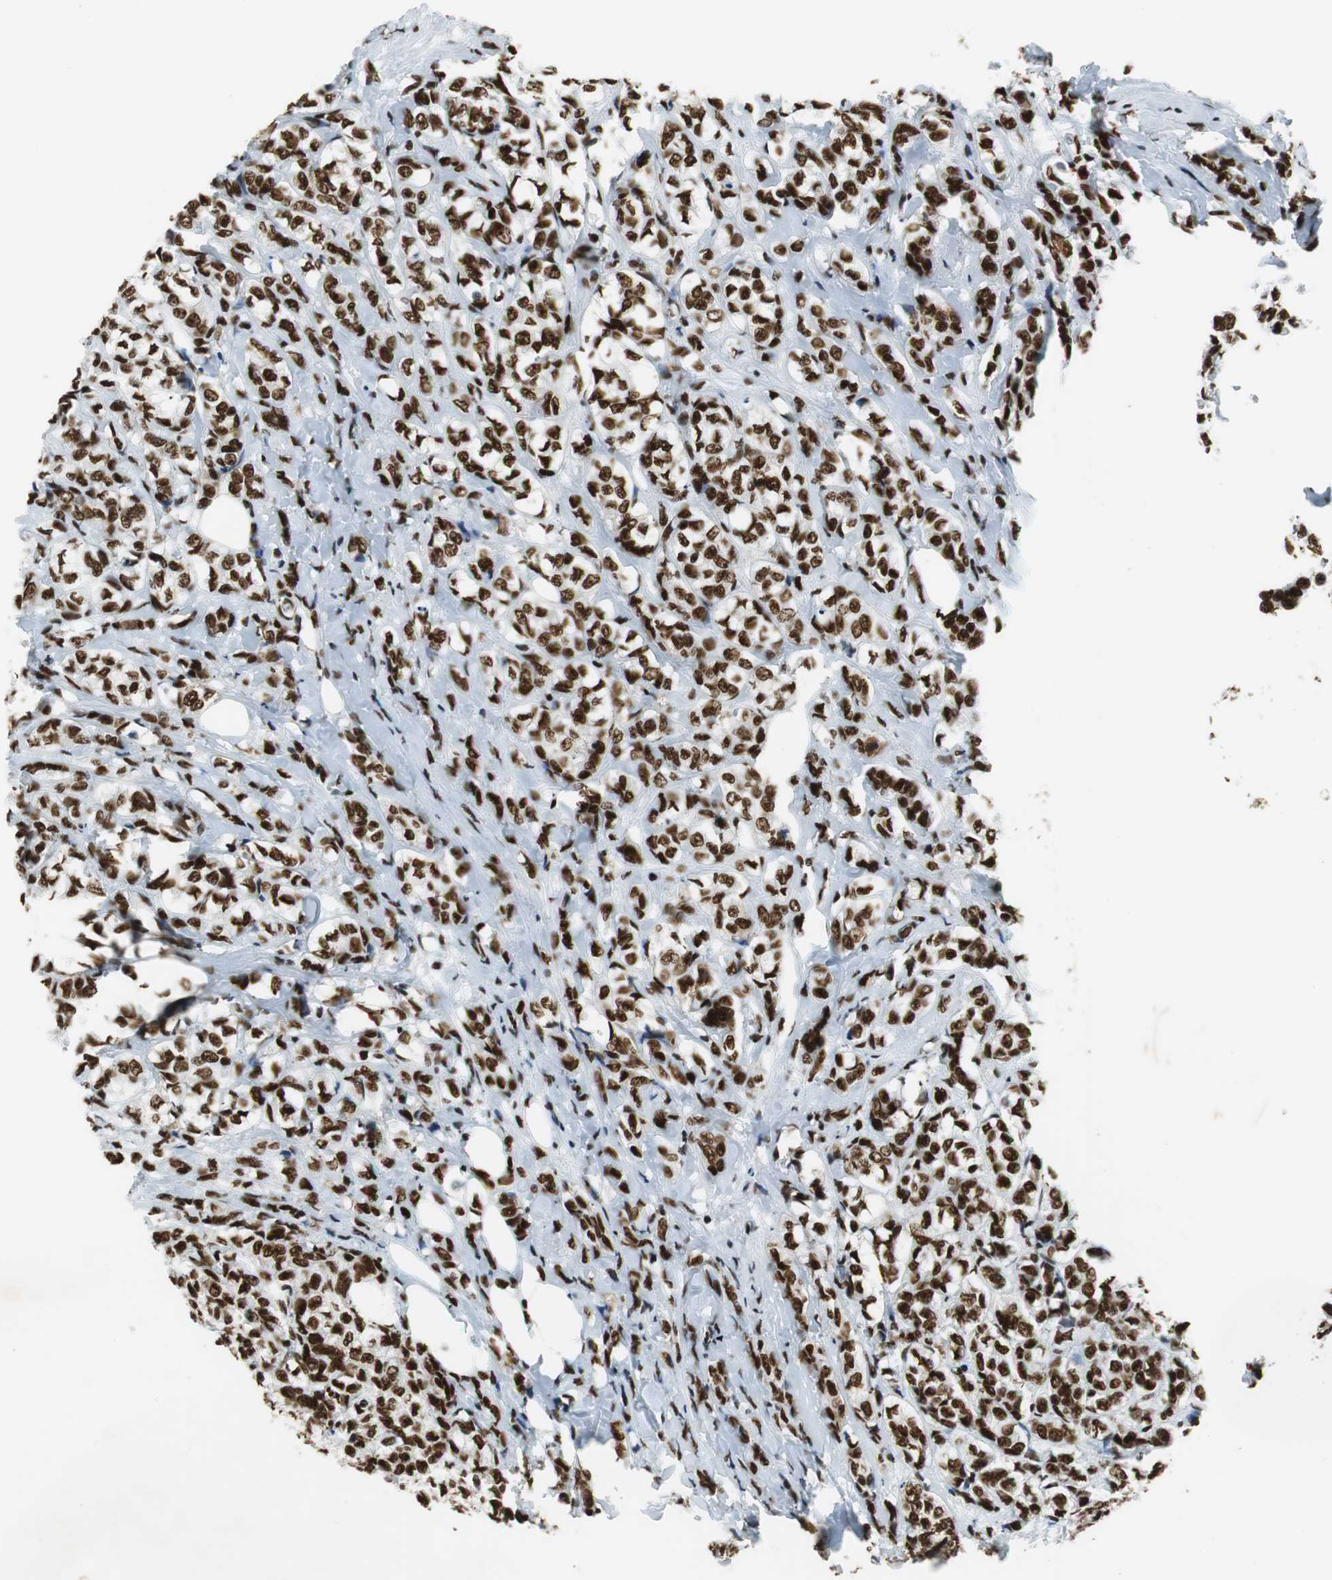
{"staining": {"intensity": "strong", "quantity": ">75%", "location": "nuclear"}, "tissue": "breast cancer", "cell_type": "Tumor cells", "image_type": "cancer", "snomed": [{"axis": "morphology", "description": "Lobular carcinoma"}, {"axis": "topography", "description": "Breast"}], "caption": "Brown immunohistochemical staining in breast lobular carcinoma demonstrates strong nuclear expression in approximately >75% of tumor cells.", "gene": "PRKDC", "patient": {"sex": "female", "age": 60}}